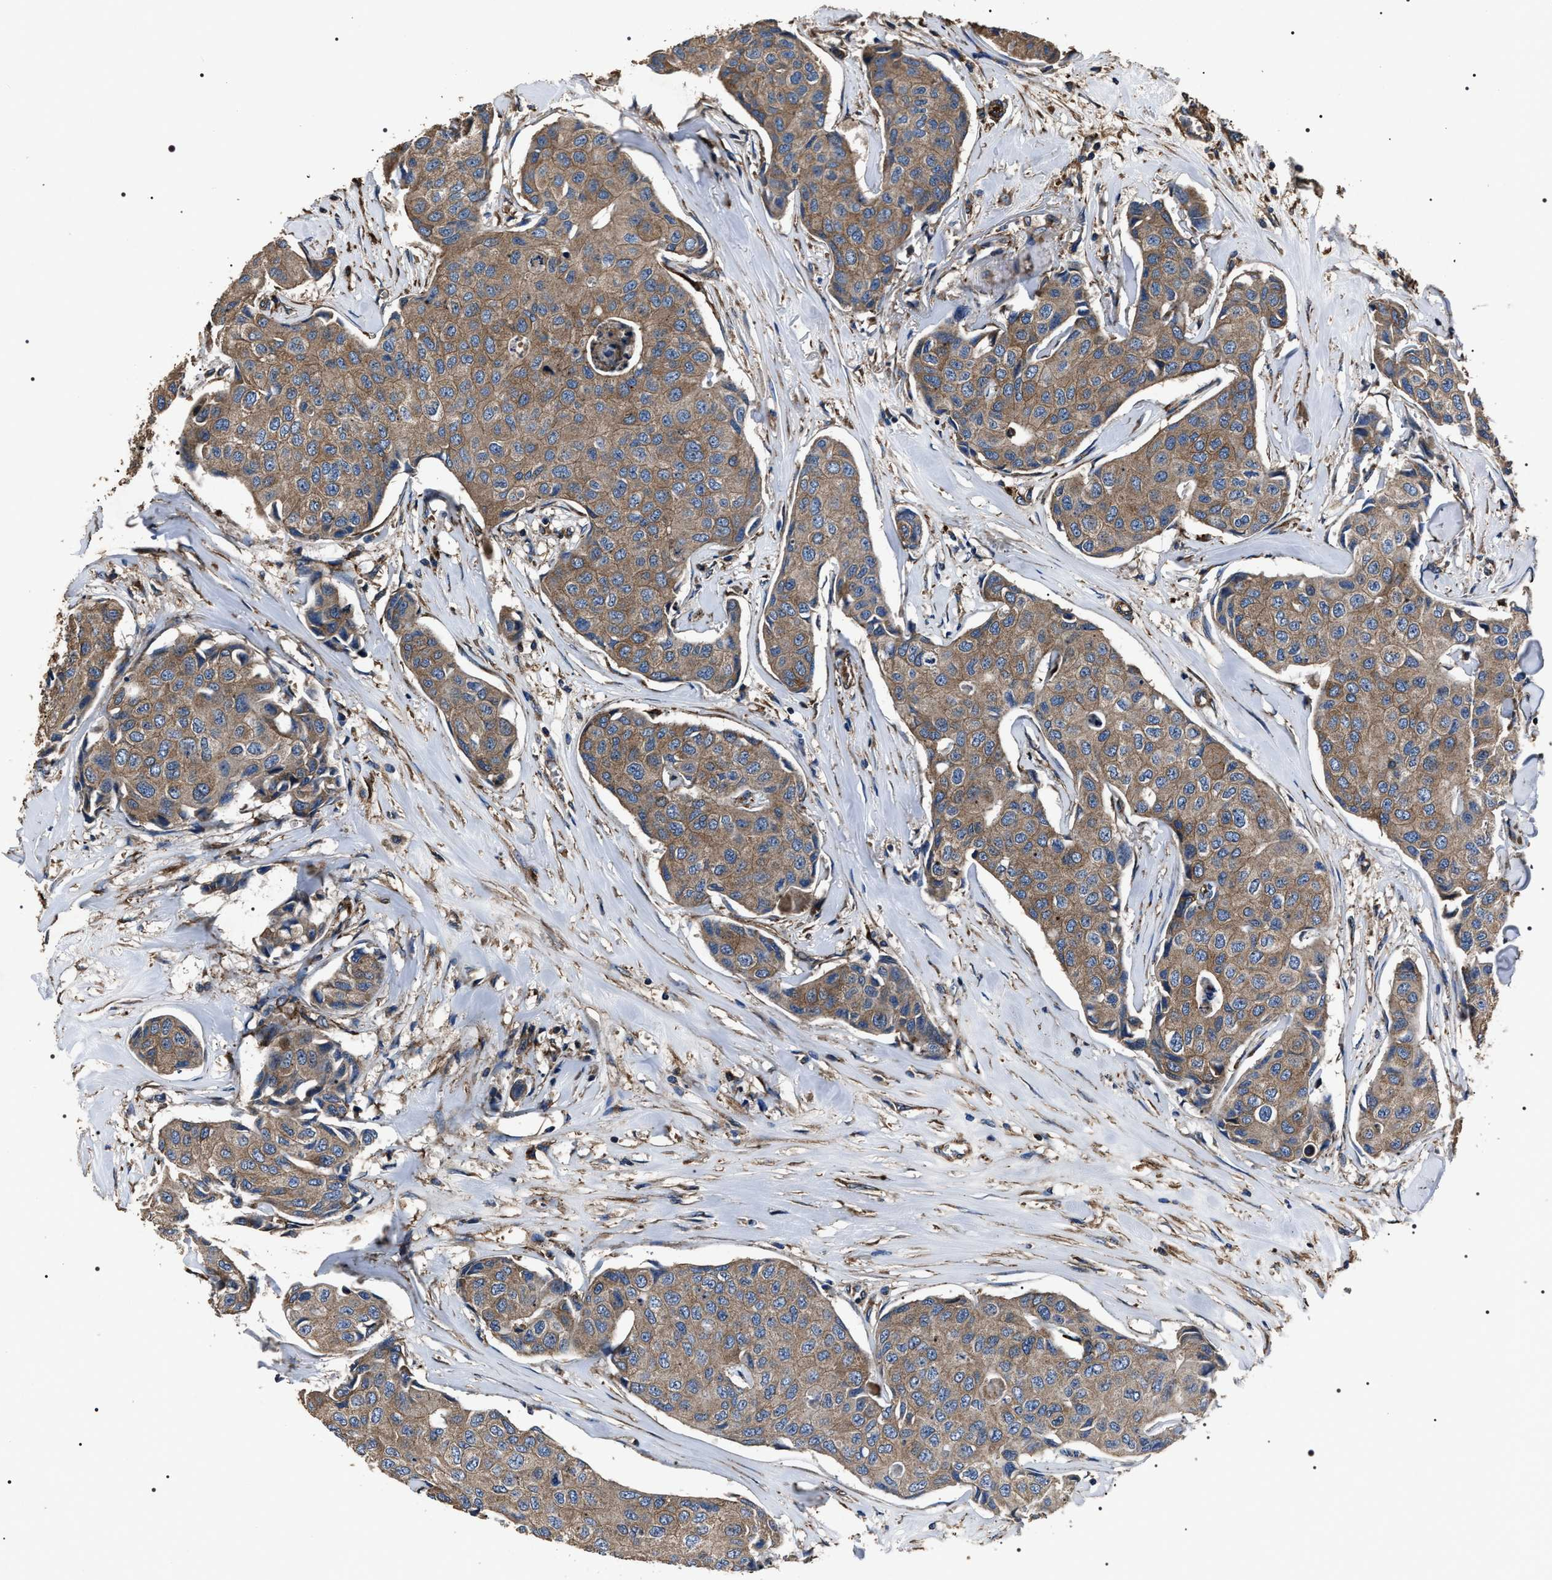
{"staining": {"intensity": "moderate", "quantity": ">75%", "location": "cytoplasmic/membranous"}, "tissue": "breast cancer", "cell_type": "Tumor cells", "image_type": "cancer", "snomed": [{"axis": "morphology", "description": "Duct carcinoma"}, {"axis": "topography", "description": "Breast"}], "caption": "Human breast cancer stained with a brown dye demonstrates moderate cytoplasmic/membranous positive expression in approximately >75% of tumor cells.", "gene": "HSCB", "patient": {"sex": "female", "age": 80}}